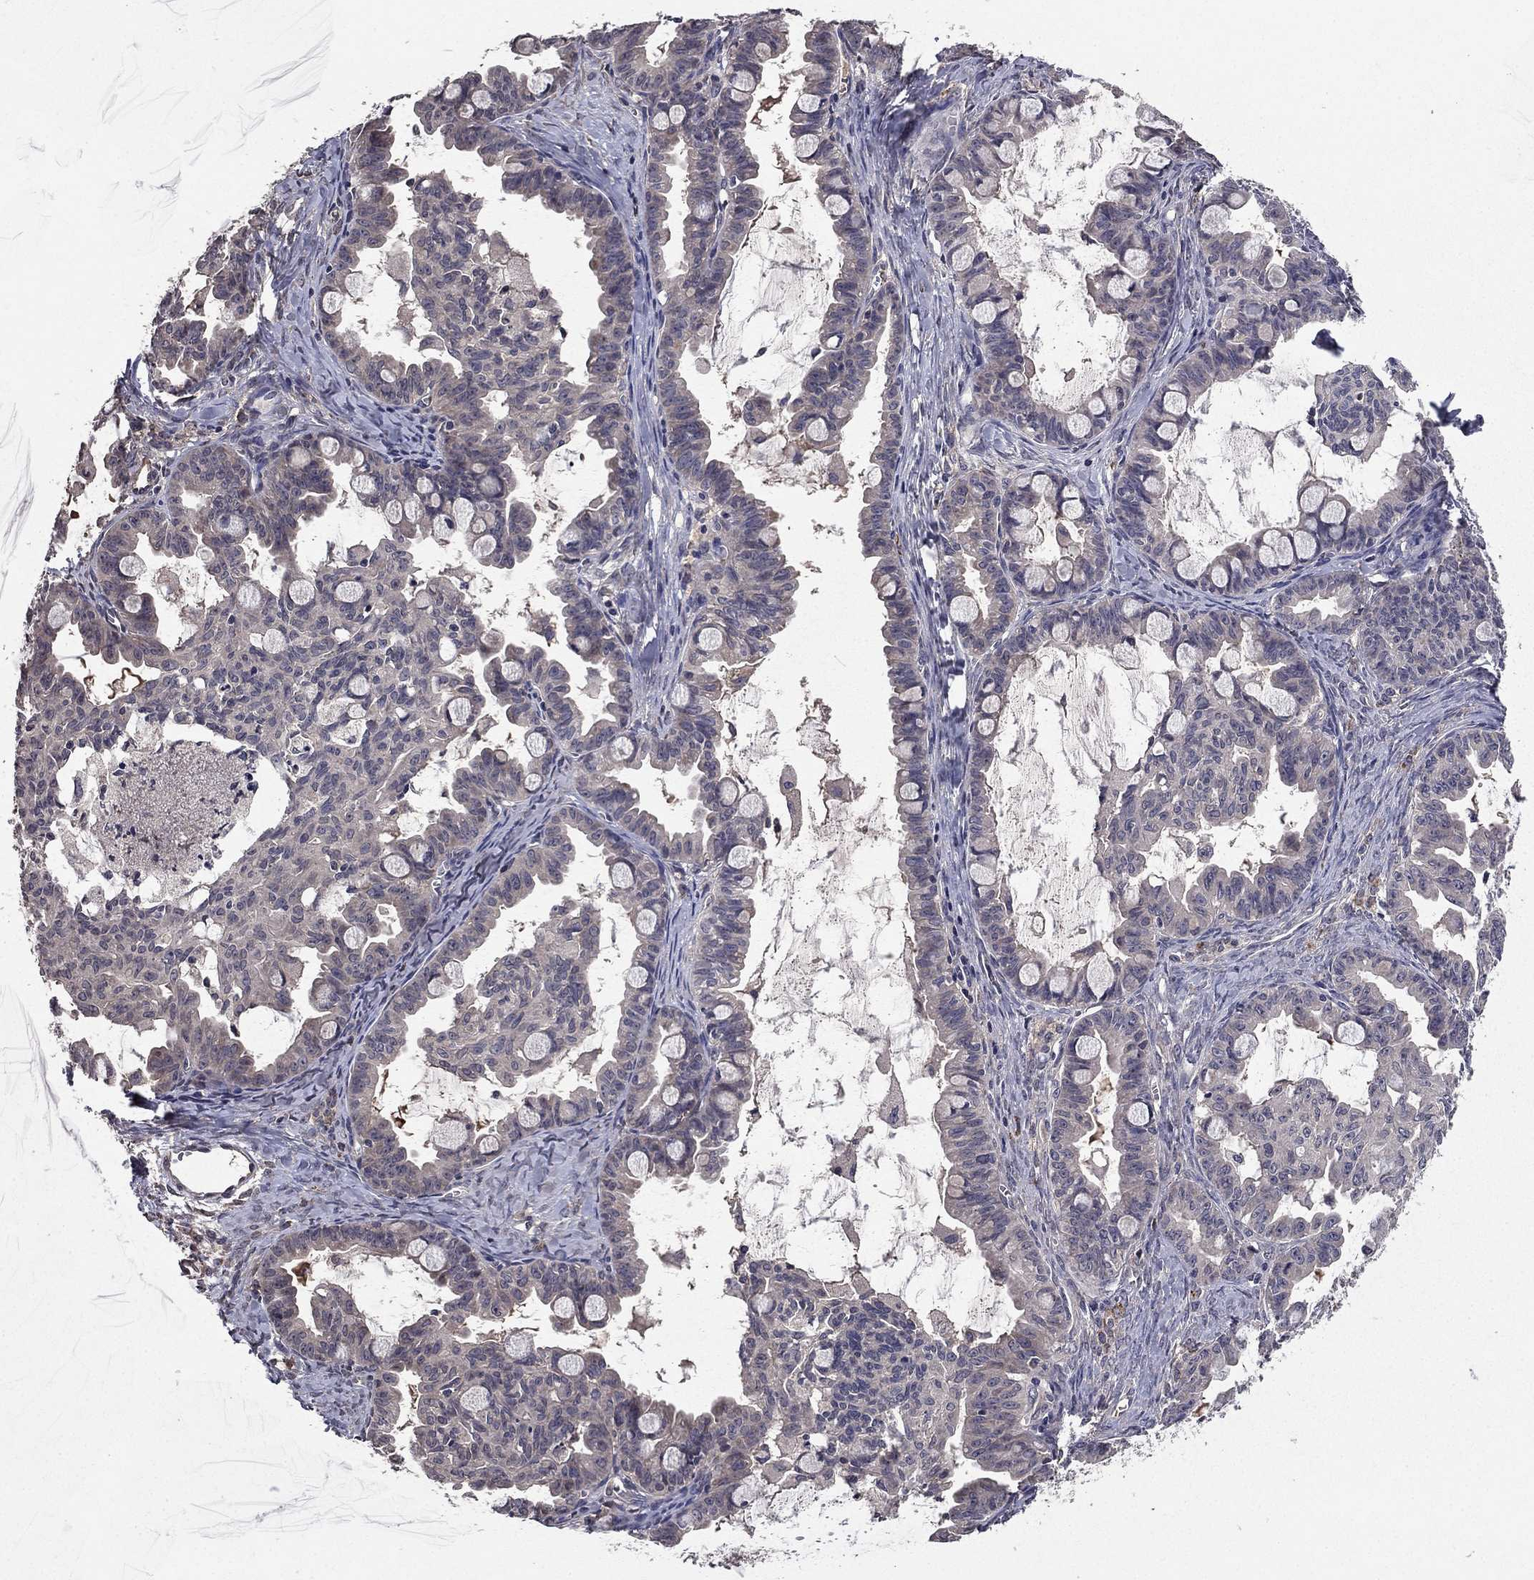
{"staining": {"intensity": "negative", "quantity": "none", "location": "none"}, "tissue": "ovarian cancer", "cell_type": "Tumor cells", "image_type": "cancer", "snomed": [{"axis": "morphology", "description": "Cystadenocarcinoma, mucinous, NOS"}, {"axis": "topography", "description": "Ovary"}], "caption": "Tumor cells are negative for protein expression in human ovarian cancer.", "gene": "PROS1", "patient": {"sex": "female", "age": 63}}